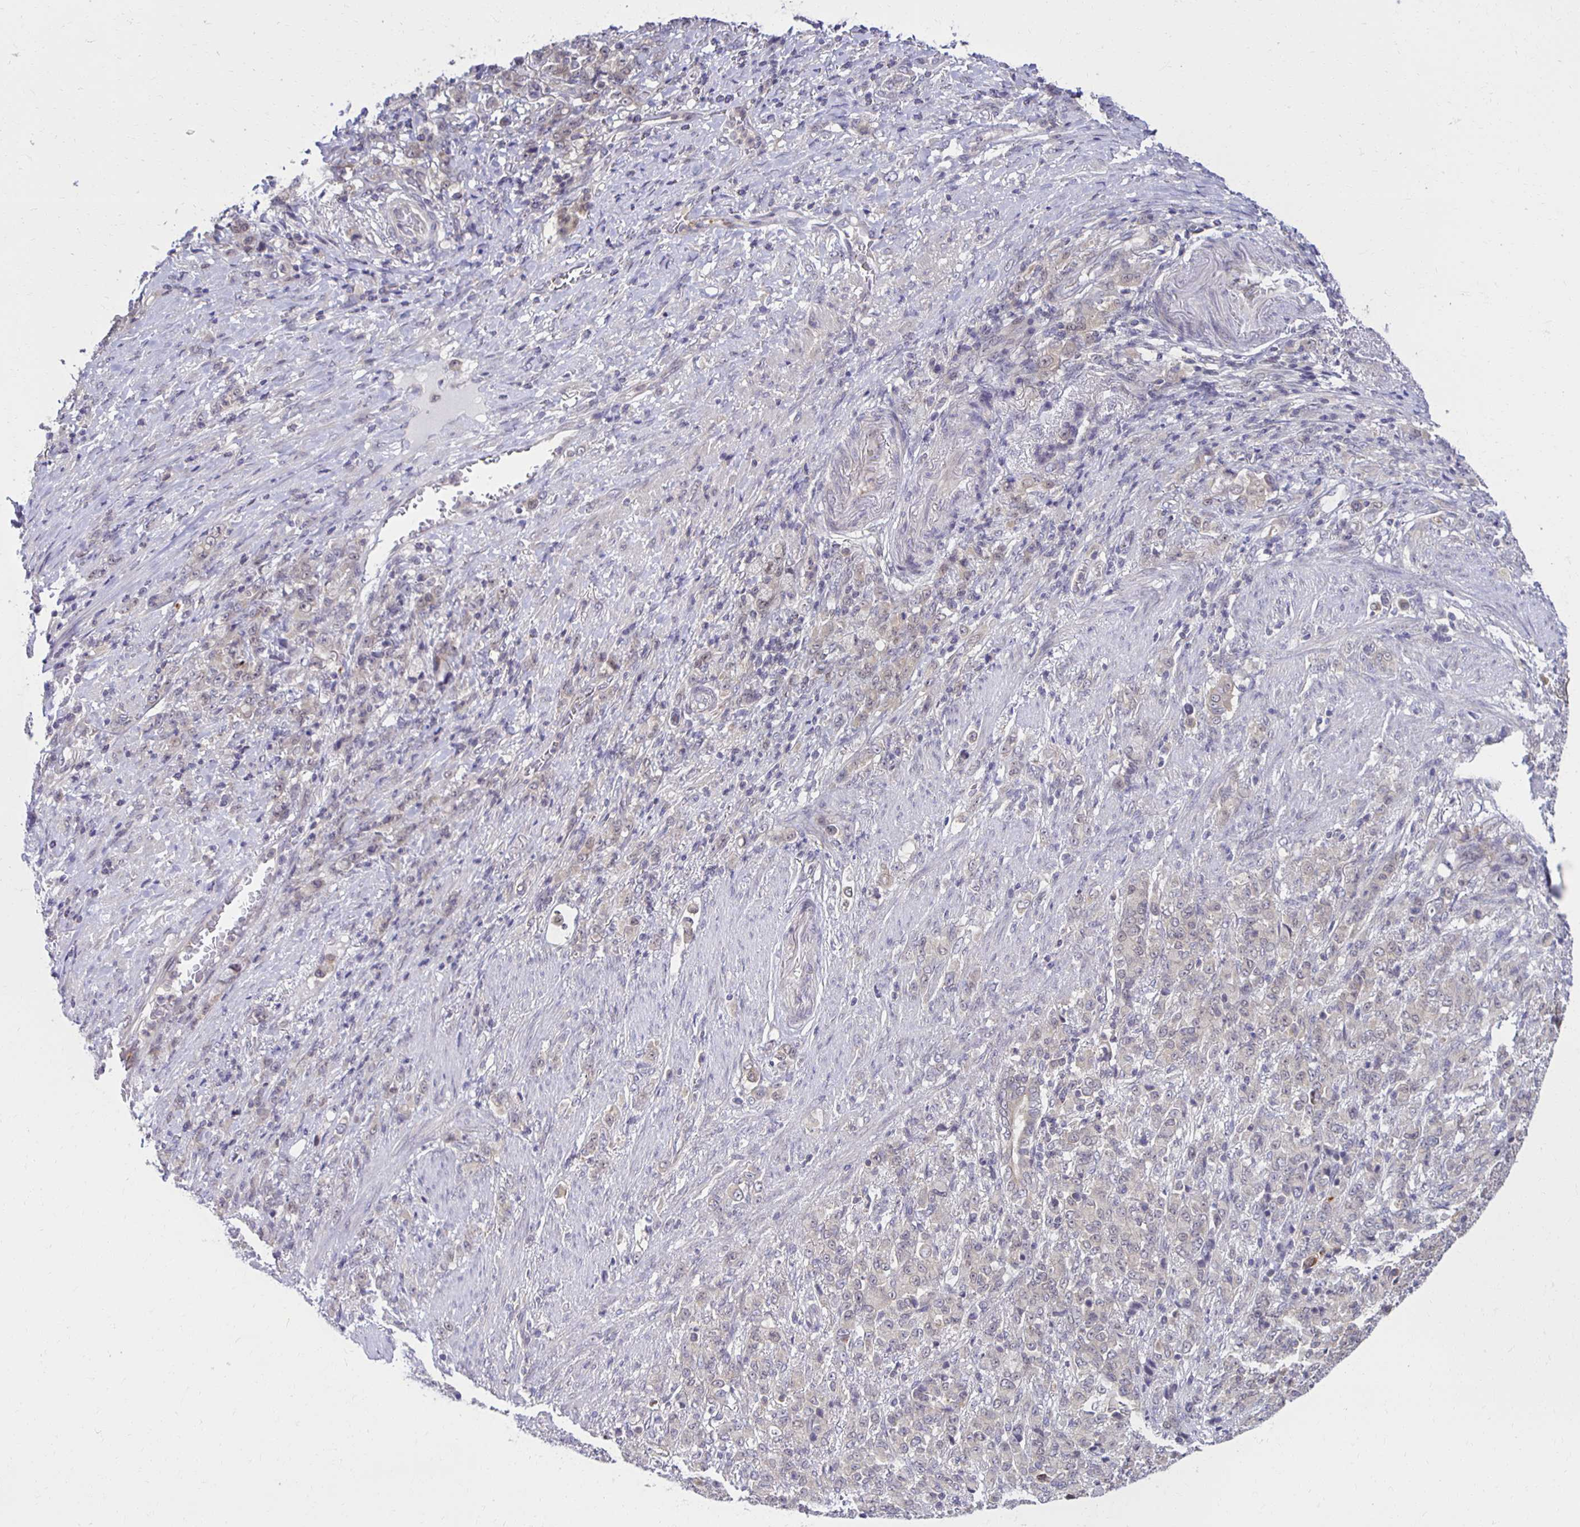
{"staining": {"intensity": "weak", "quantity": "<25%", "location": "cytoplasmic/membranous"}, "tissue": "stomach cancer", "cell_type": "Tumor cells", "image_type": "cancer", "snomed": [{"axis": "morphology", "description": "Adenocarcinoma, NOS"}, {"axis": "topography", "description": "Stomach"}], "caption": "Human stomach cancer (adenocarcinoma) stained for a protein using immunohistochemistry exhibits no expression in tumor cells.", "gene": "MIEN1", "patient": {"sex": "female", "age": 79}}